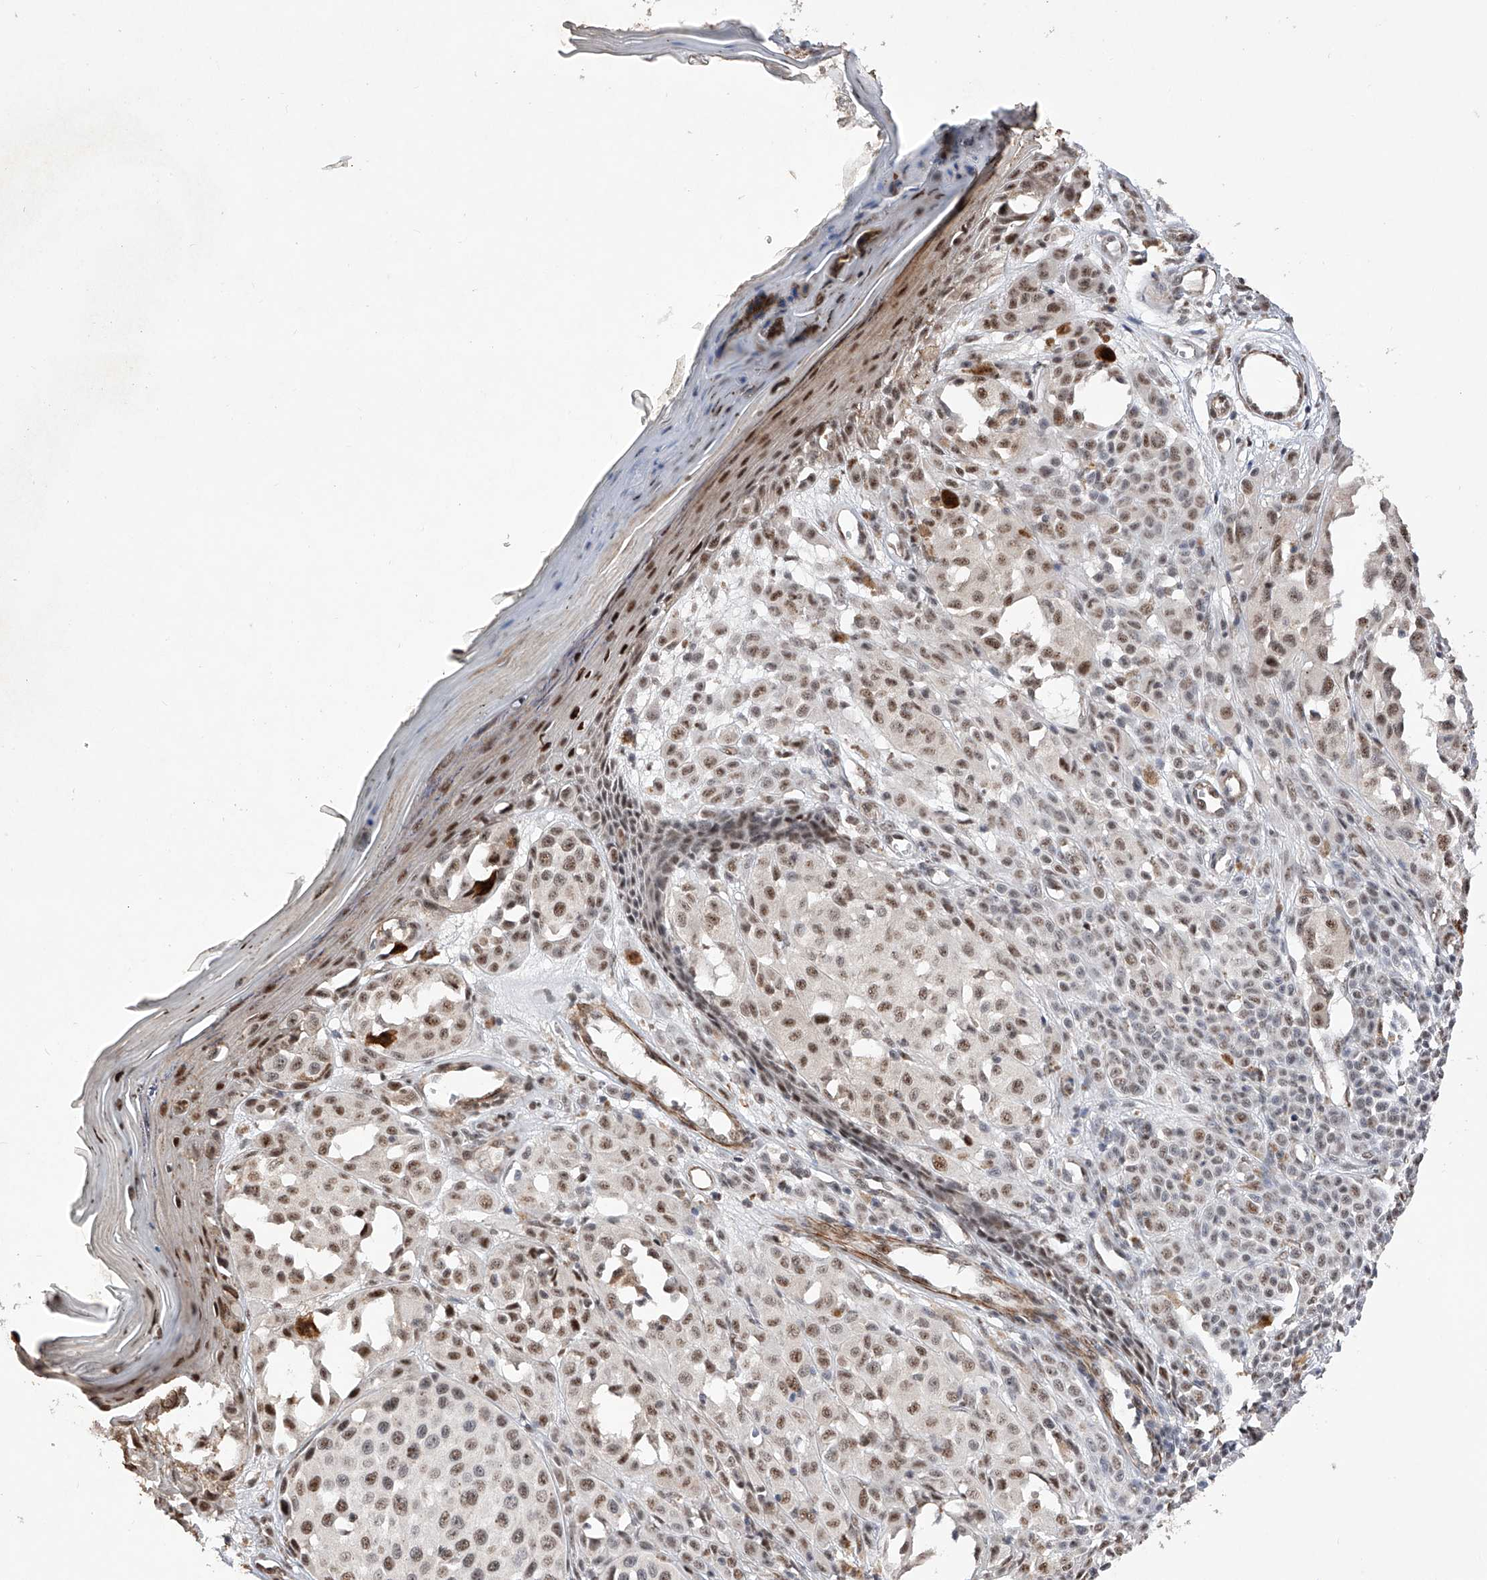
{"staining": {"intensity": "moderate", "quantity": ">75%", "location": "nuclear"}, "tissue": "melanoma", "cell_type": "Tumor cells", "image_type": "cancer", "snomed": [{"axis": "morphology", "description": "Malignant melanoma, NOS"}, {"axis": "topography", "description": "Skin of leg"}], "caption": "Malignant melanoma stained with IHC shows moderate nuclear expression in about >75% of tumor cells.", "gene": "NFATC4", "patient": {"sex": "female", "age": 72}}